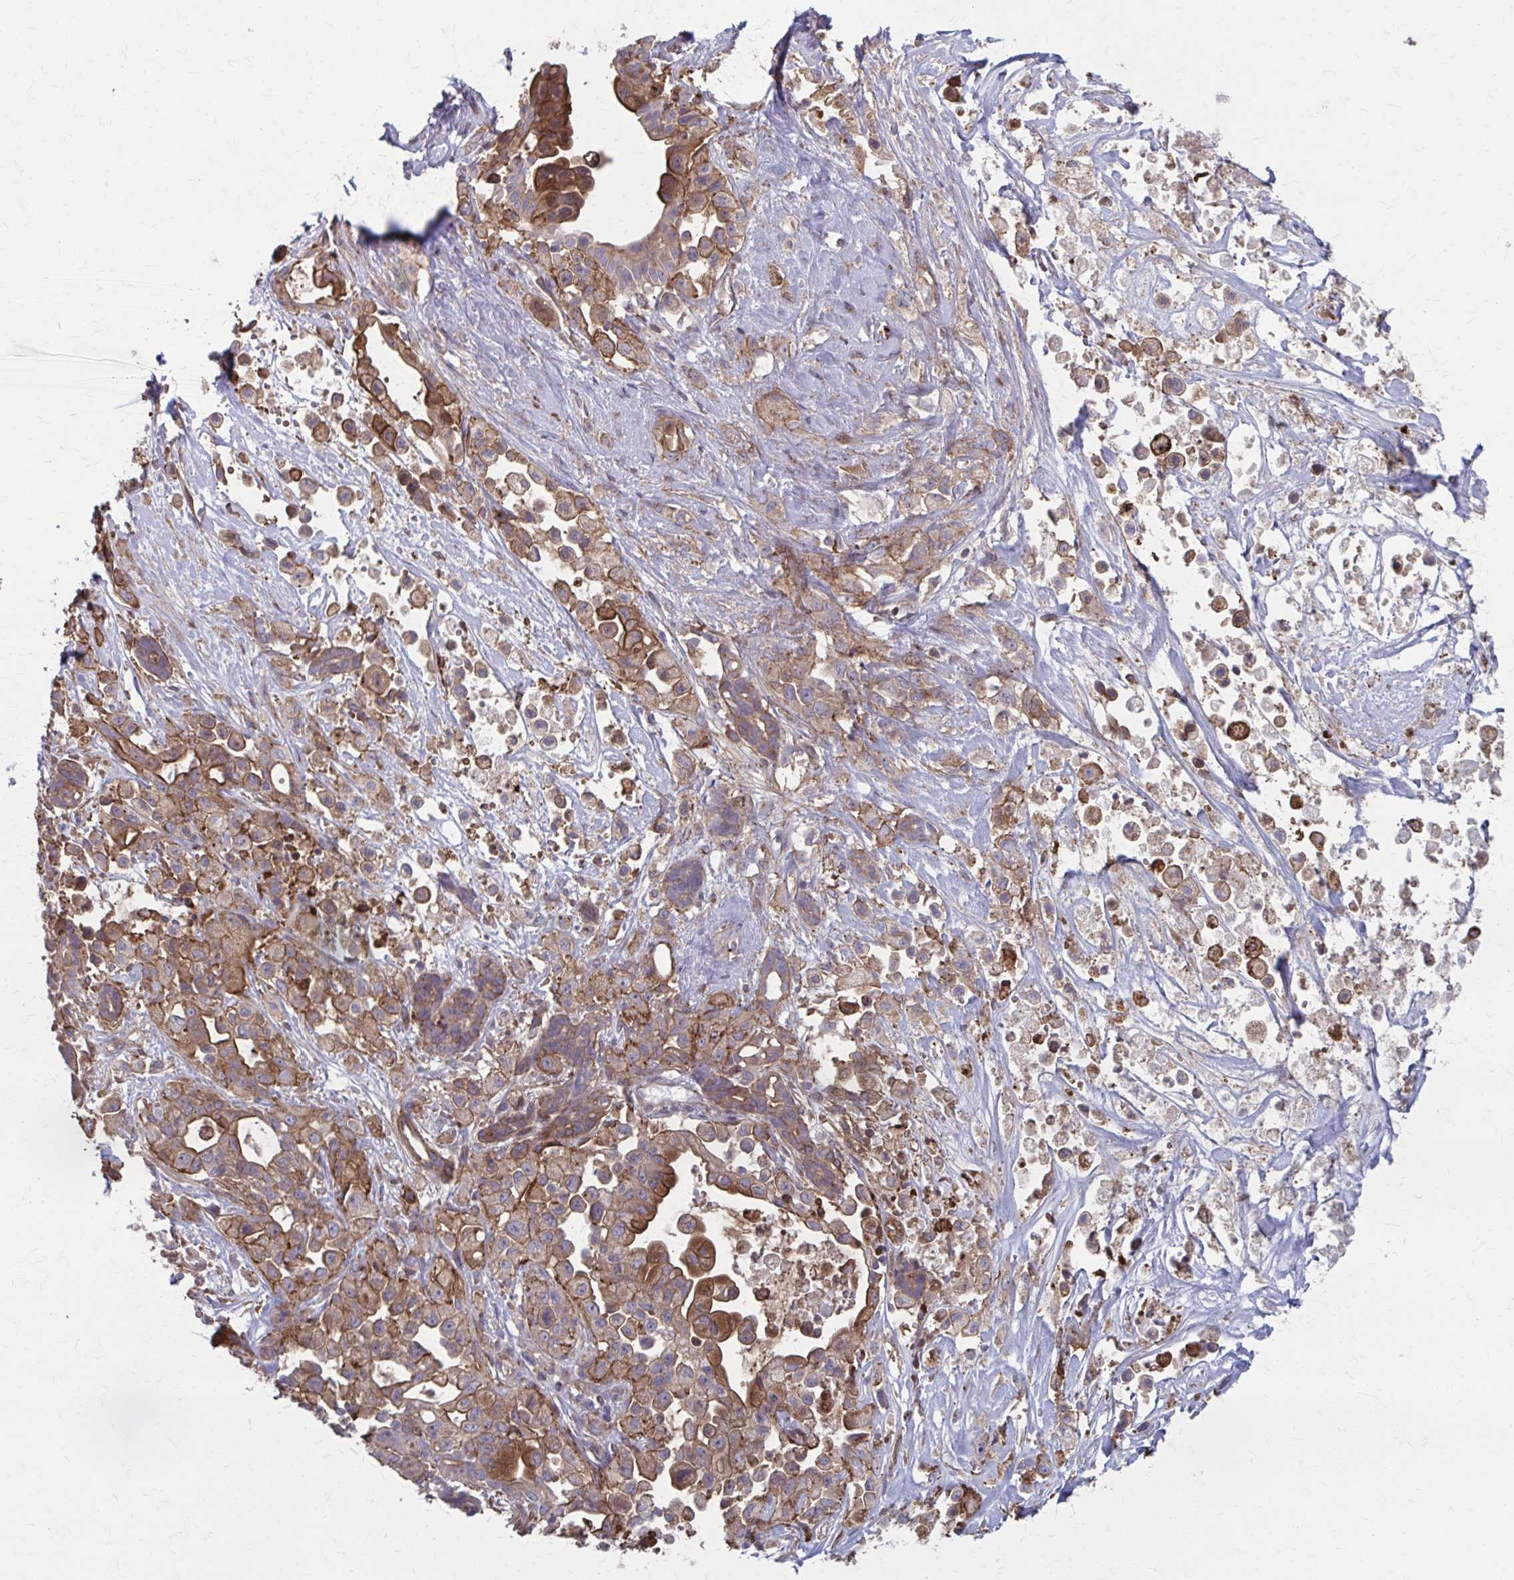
{"staining": {"intensity": "moderate", "quantity": ">75%", "location": "cytoplasmic/membranous"}, "tissue": "pancreatic cancer", "cell_type": "Tumor cells", "image_type": "cancer", "snomed": [{"axis": "morphology", "description": "Adenocarcinoma, NOS"}, {"axis": "topography", "description": "Pancreas"}], "caption": "Immunohistochemical staining of pancreatic cancer (adenocarcinoma) shows moderate cytoplasmic/membranous protein expression in approximately >75% of tumor cells.", "gene": "MMP14", "patient": {"sex": "male", "age": 44}}